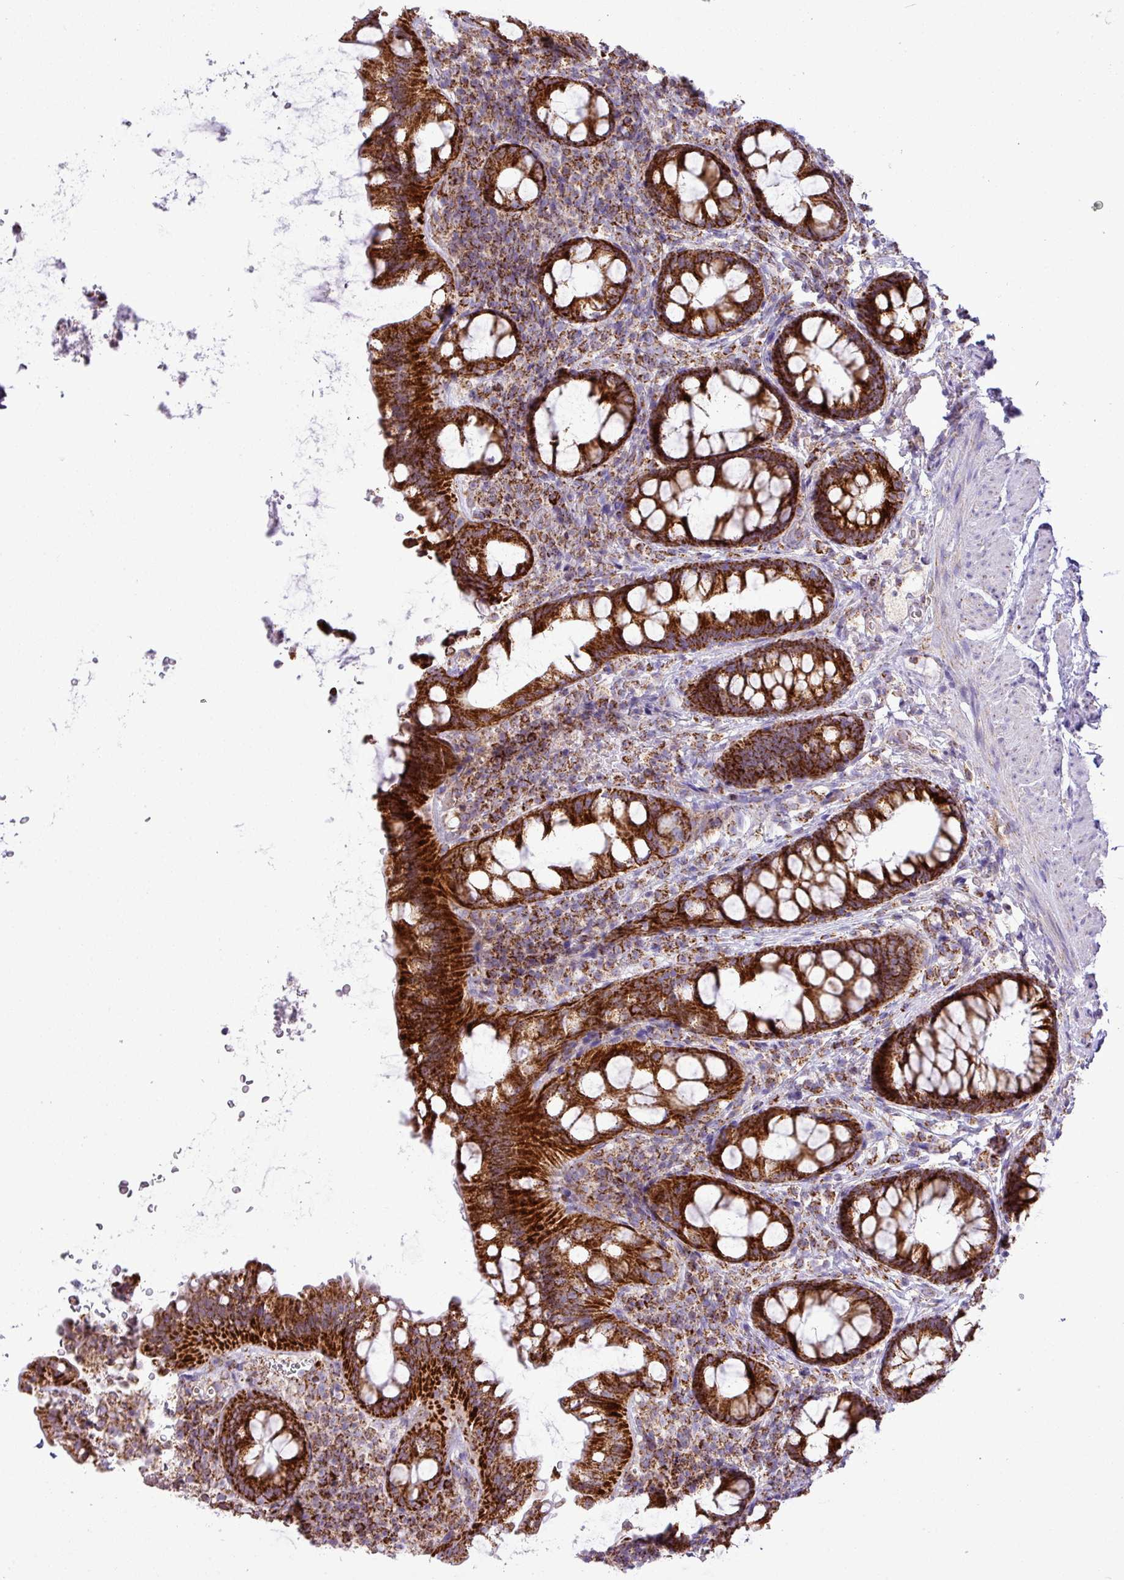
{"staining": {"intensity": "strong", "quantity": ">75%", "location": "cytoplasmic/membranous"}, "tissue": "rectum", "cell_type": "Glandular cells", "image_type": "normal", "snomed": [{"axis": "morphology", "description": "Normal tissue, NOS"}, {"axis": "topography", "description": "Rectum"}, {"axis": "topography", "description": "Peripheral nerve tissue"}], "caption": "IHC of benign rectum exhibits high levels of strong cytoplasmic/membranous positivity in approximately >75% of glandular cells.", "gene": "ZNF81", "patient": {"sex": "female", "age": 69}}